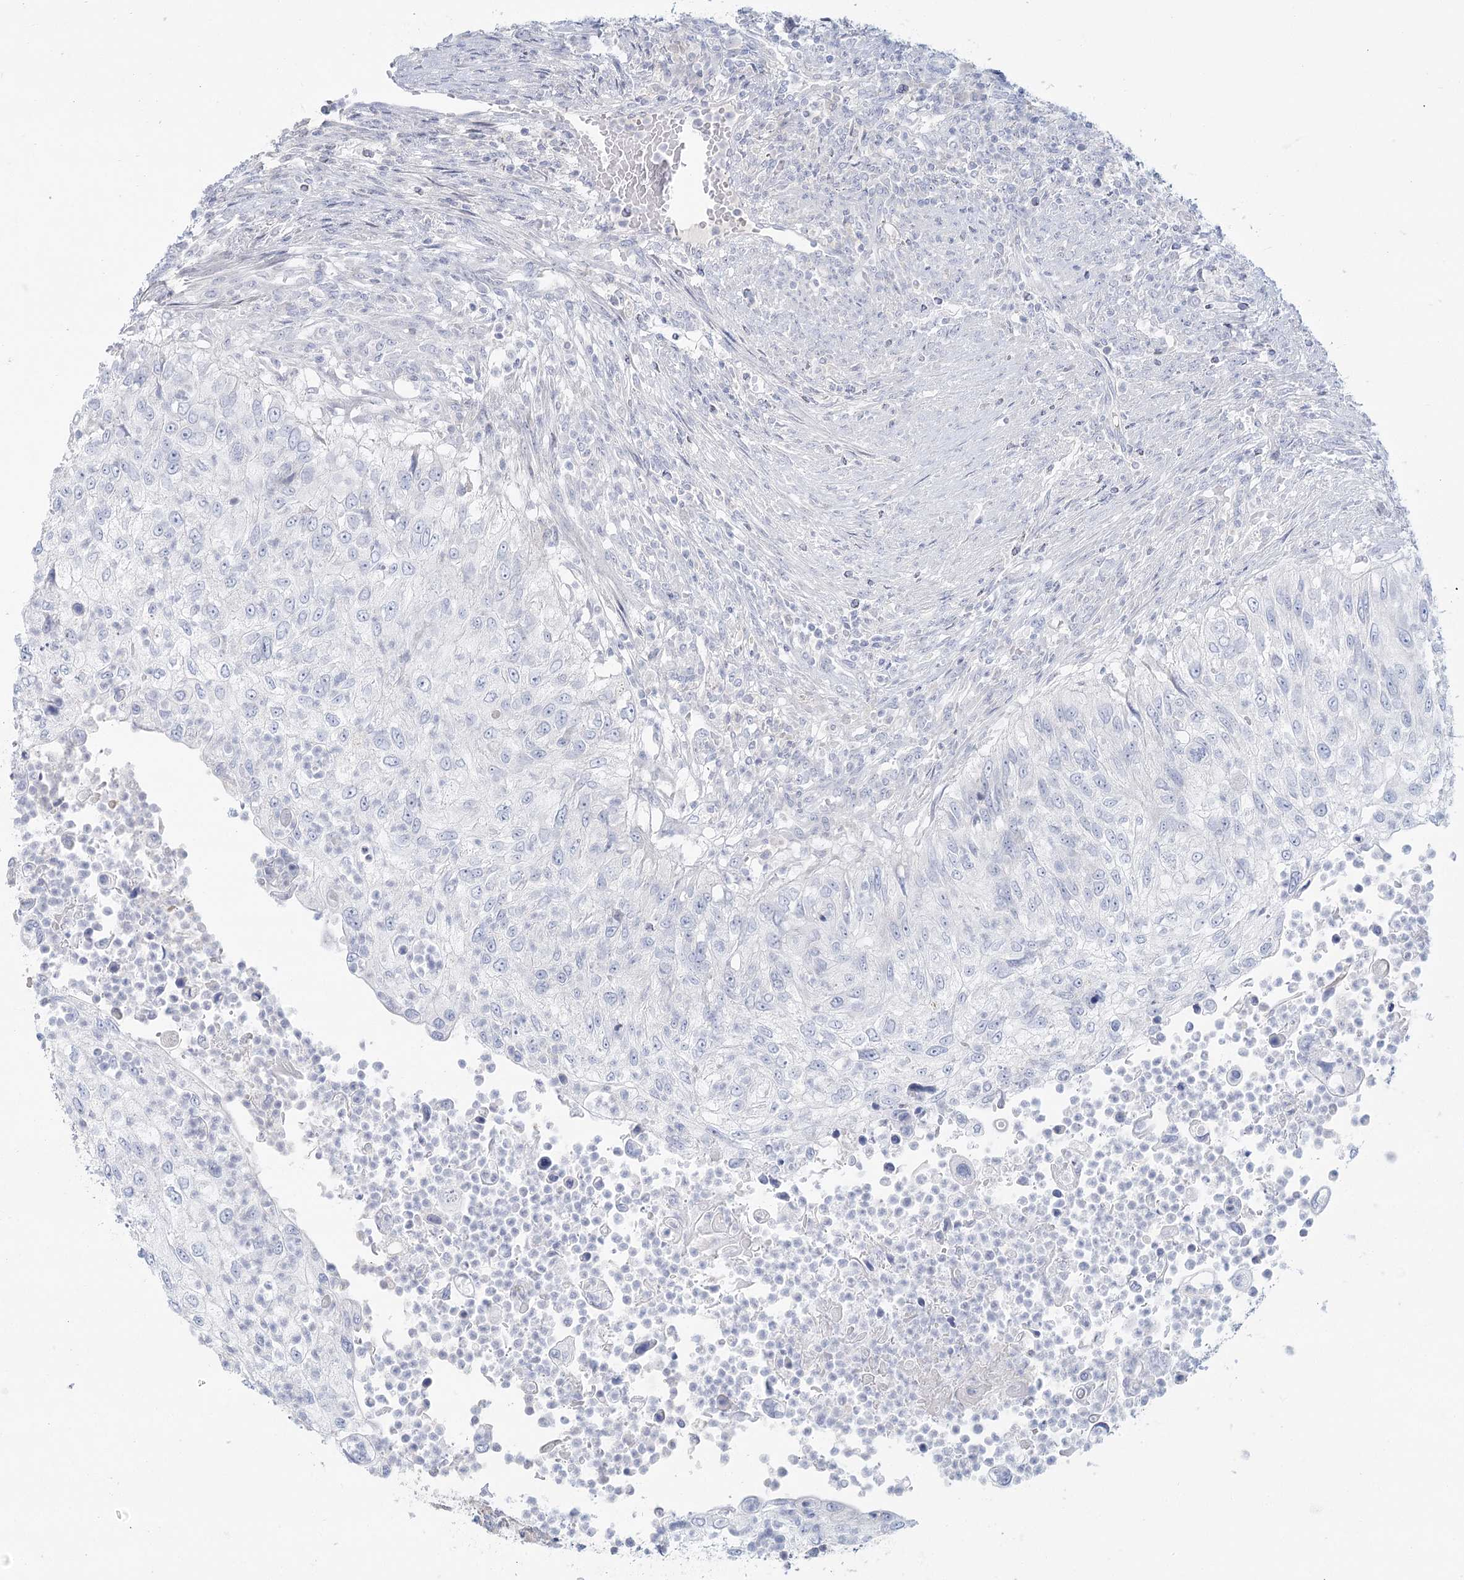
{"staining": {"intensity": "negative", "quantity": "none", "location": "none"}, "tissue": "urothelial cancer", "cell_type": "Tumor cells", "image_type": "cancer", "snomed": [{"axis": "morphology", "description": "Urothelial carcinoma, High grade"}, {"axis": "topography", "description": "Urinary bladder"}], "caption": "A histopathology image of human high-grade urothelial carcinoma is negative for staining in tumor cells.", "gene": "DMGDH", "patient": {"sex": "female", "age": 60}}